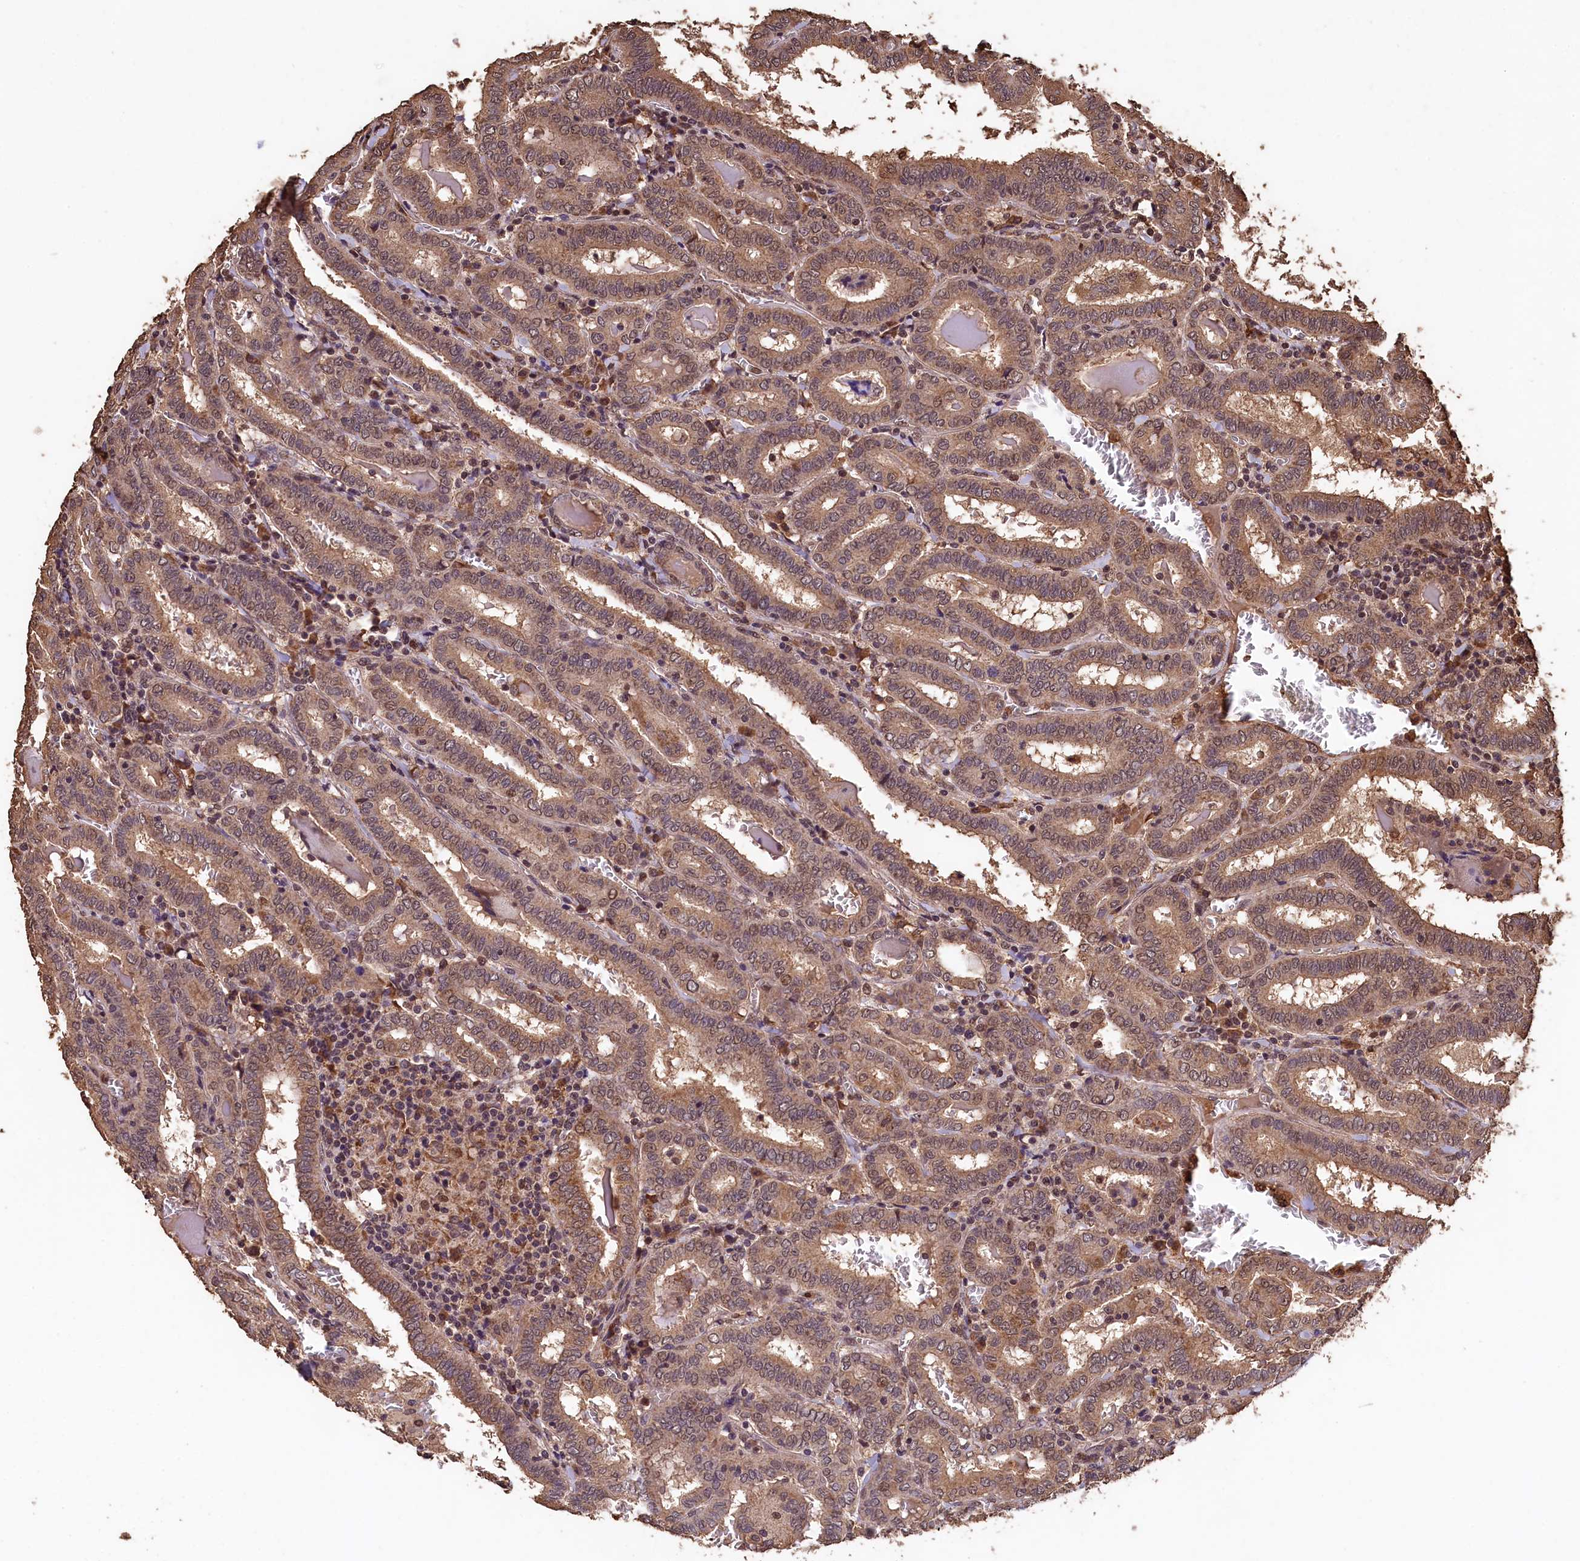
{"staining": {"intensity": "moderate", "quantity": ">75%", "location": "cytoplasmic/membranous,nuclear"}, "tissue": "thyroid cancer", "cell_type": "Tumor cells", "image_type": "cancer", "snomed": [{"axis": "morphology", "description": "Papillary adenocarcinoma, NOS"}, {"axis": "topography", "description": "Thyroid gland"}], "caption": "The histopathology image shows immunohistochemical staining of thyroid papillary adenocarcinoma. There is moderate cytoplasmic/membranous and nuclear staining is identified in about >75% of tumor cells. The staining was performed using DAB to visualize the protein expression in brown, while the nuclei were stained in blue with hematoxylin (Magnification: 20x).", "gene": "CEP57L1", "patient": {"sex": "female", "age": 72}}